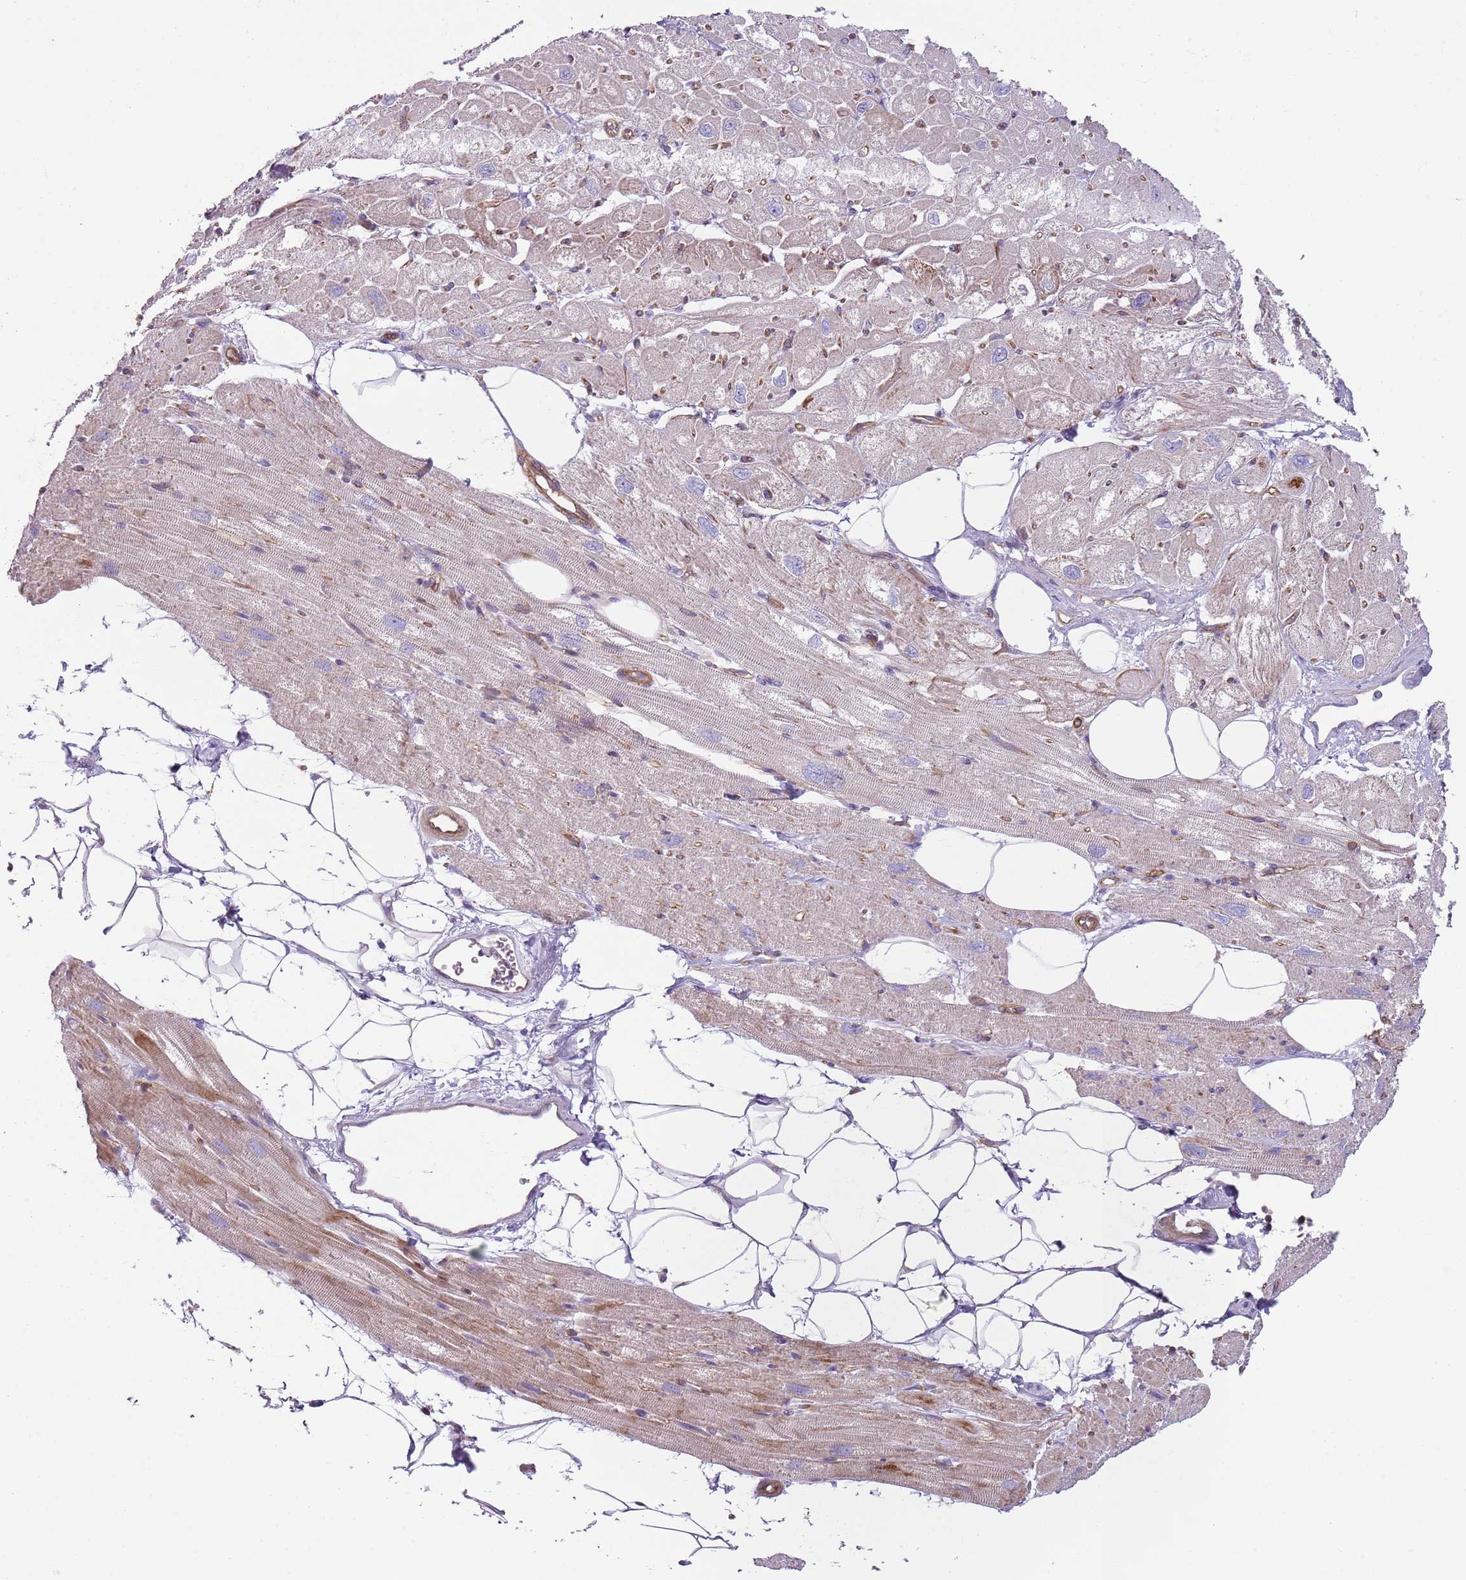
{"staining": {"intensity": "moderate", "quantity": "<25%", "location": "cytoplasmic/membranous"}, "tissue": "heart muscle", "cell_type": "Cardiomyocytes", "image_type": "normal", "snomed": [{"axis": "morphology", "description": "Normal tissue, NOS"}, {"axis": "topography", "description": "Heart"}], "caption": "Protein expression analysis of benign human heart muscle reveals moderate cytoplasmic/membranous positivity in approximately <25% of cardiomyocytes.", "gene": "GNAI1", "patient": {"sex": "male", "age": 50}}